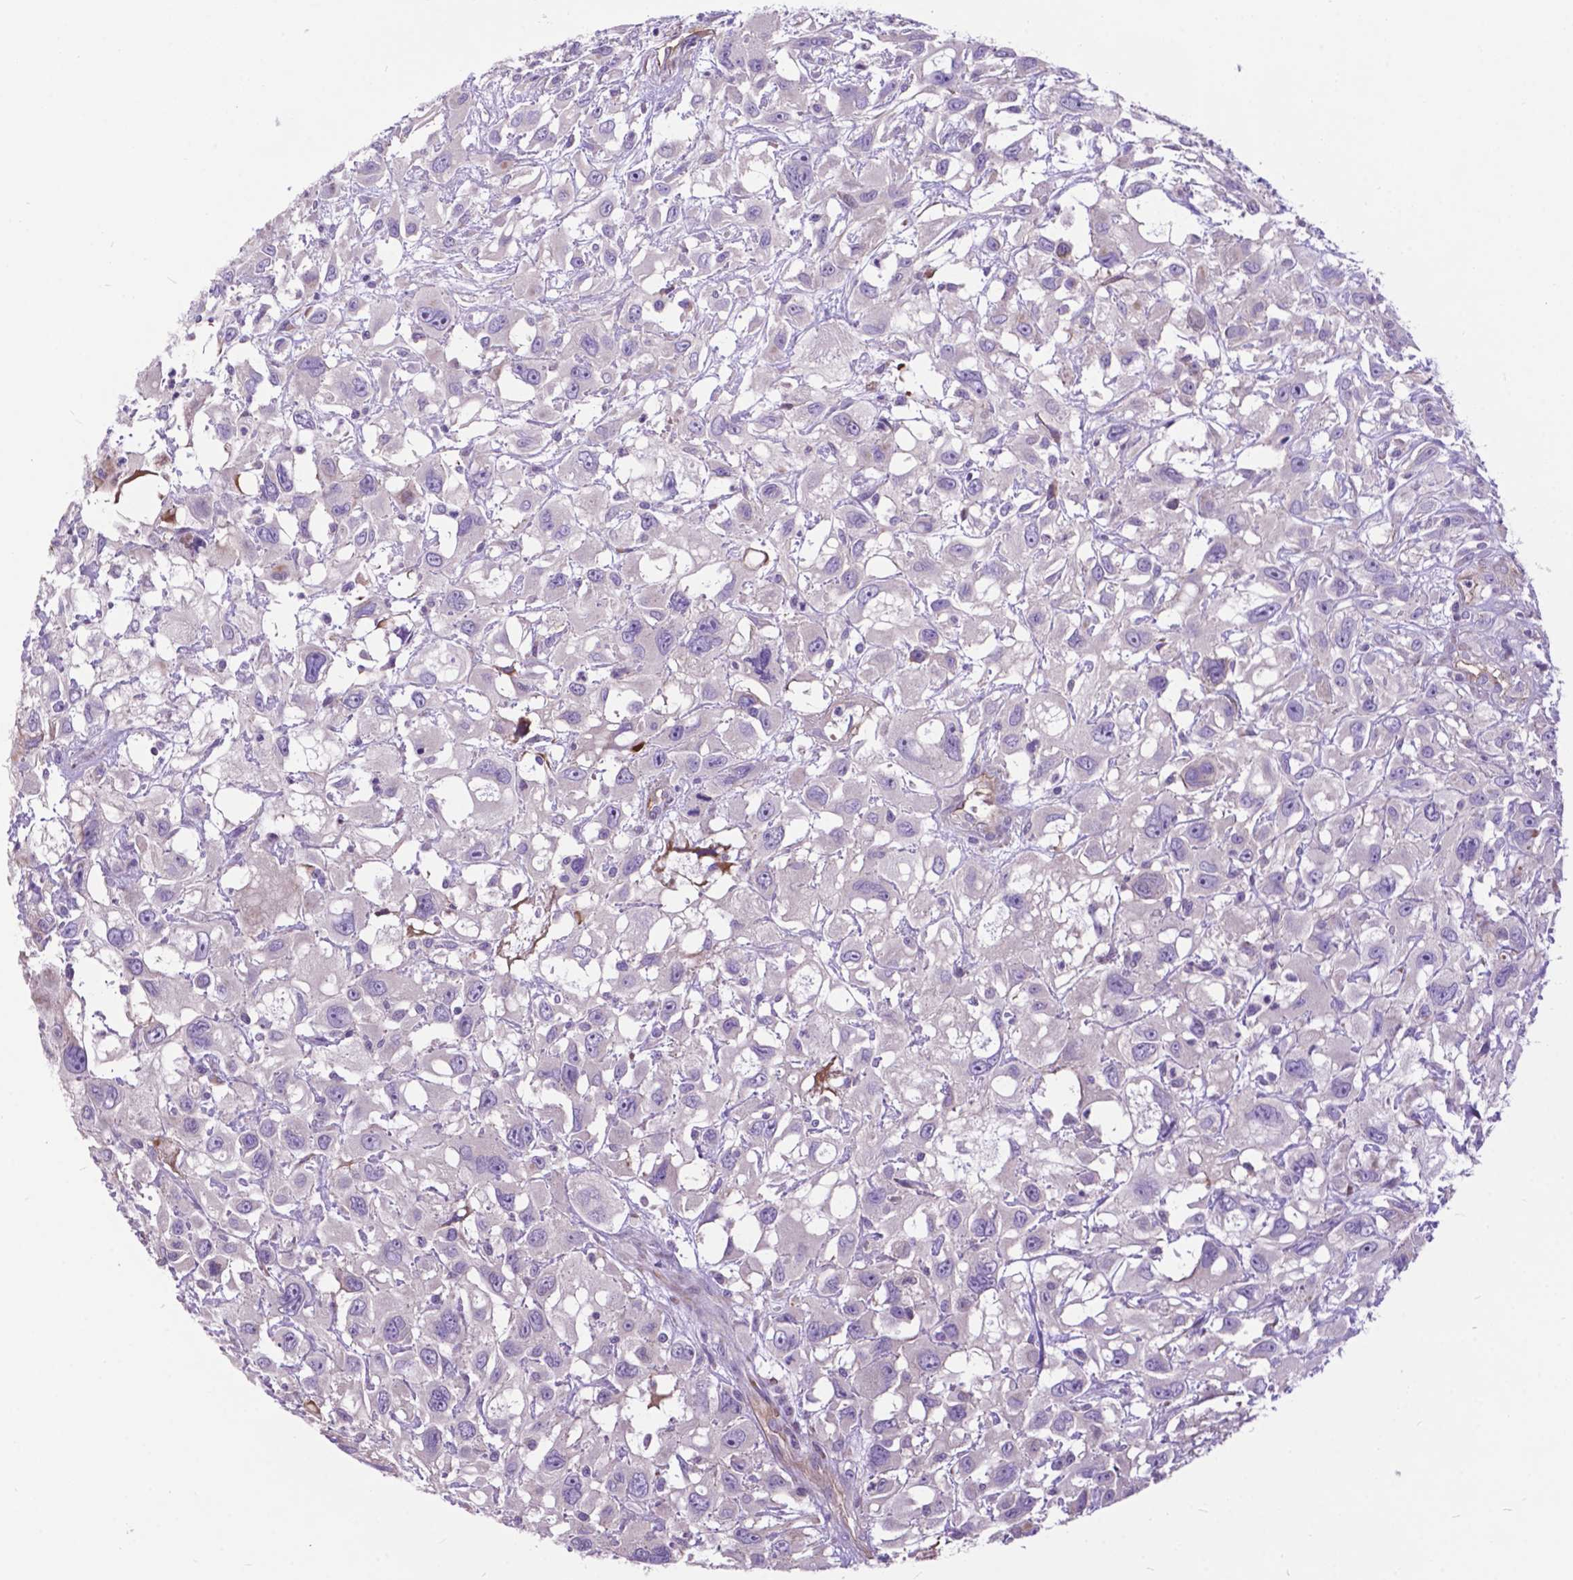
{"staining": {"intensity": "weak", "quantity": "<25%", "location": "cytoplasmic/membranous"}, "tissue": "head and neck cancer", "cell_type": "Tumor cells", "image_type": "cancer", "snomed": [{"axis": "morphology", "description": "Squamous cell carcinoma, NOS"}, {"axis": "morphology", "description": "Squamous cell carcinoma, metastatic, NOS"}, {"axis": "topography", "description": "Oral tissue"}, {"axis": "topography", "description": "Head-Neck"}], "caption": "Tumor cells are negative for protein expression in human head and neck cancer.", "gene": "FLT4", "patient": {"sex": "female", "age": 85}}